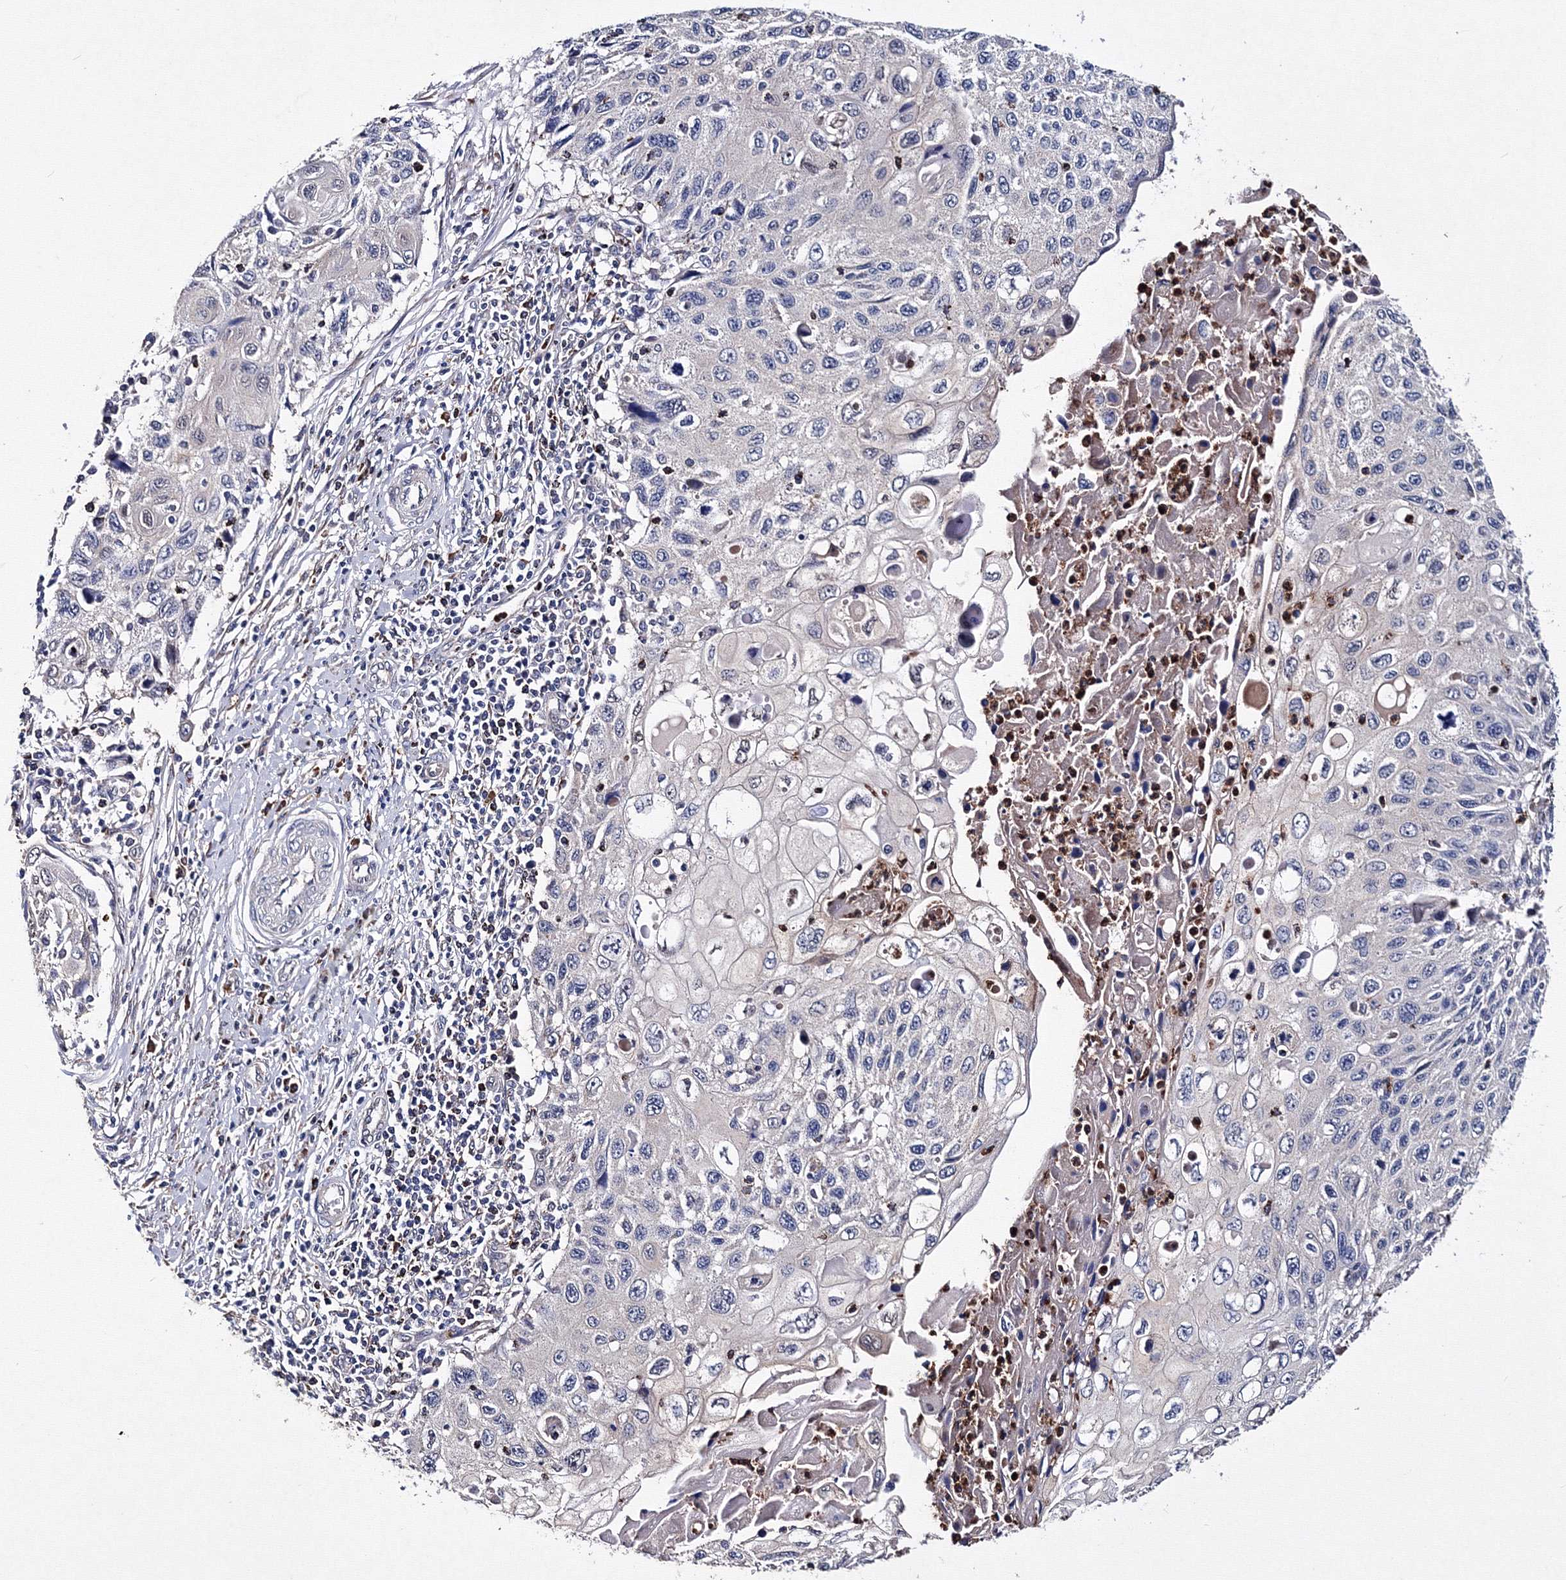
{"staining": {"intensity": "negative", "quantity": "none", "location": "none"}, "tissue": "cervical cancer", "cell_type": "Tumor cells", "image_type": "cancer", "snomed": [{"axis": "morphology", "description": "Squamous cell carcinoma, NOS"}, {"axis": "topography", "description": "Cervix"}], "caption": "Cervical cancer stained for a protein using IHC shows no positivity tumor cells.", "gene": "PHYKPL", "patient": {"sex": "female", "age": 70}}